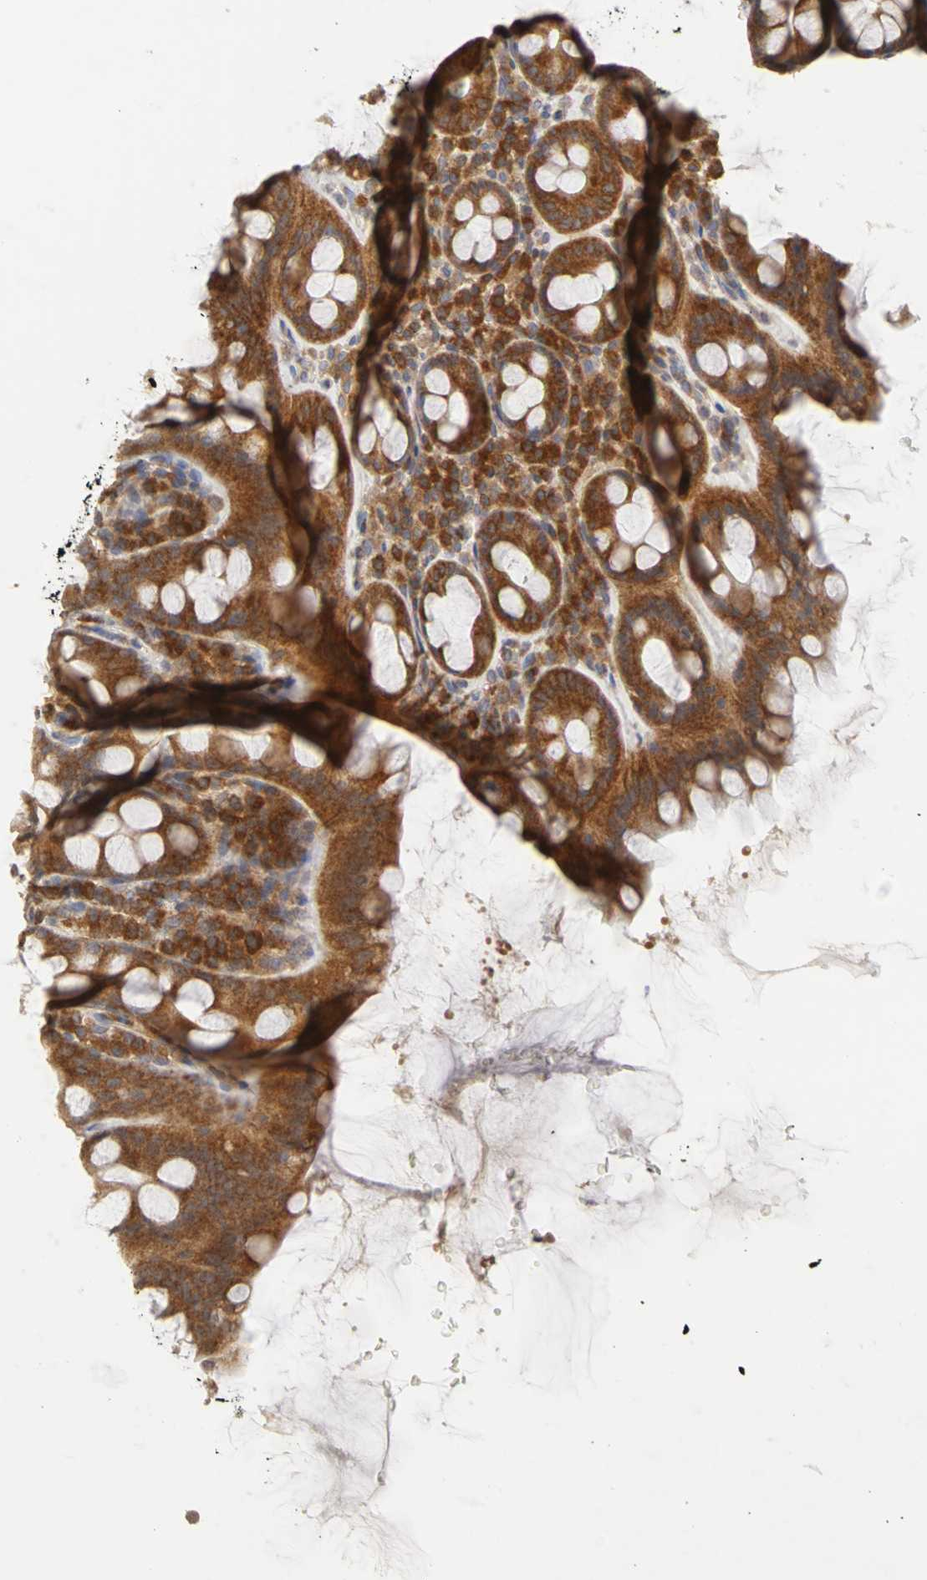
{"staining": {"intensity": "strong", "quantity": ">75%", "location": "cytoplasmic/membranous"}, "tissue": "rectum", "cell_type": "Glandular cells", "image_type": "normal", "snomed": [{"axis": "morphology", "description": "Normal tissue, NOS"}, {"axis": "topography", "description": "Rectum"}], "caption": "Glandular cells reveal high levels of strong cytoplasmic/membranous expression in about >75% of cells in normal rectum.", "gene": "IRAK1", "patient": {"sex": "male", "age": 92}}